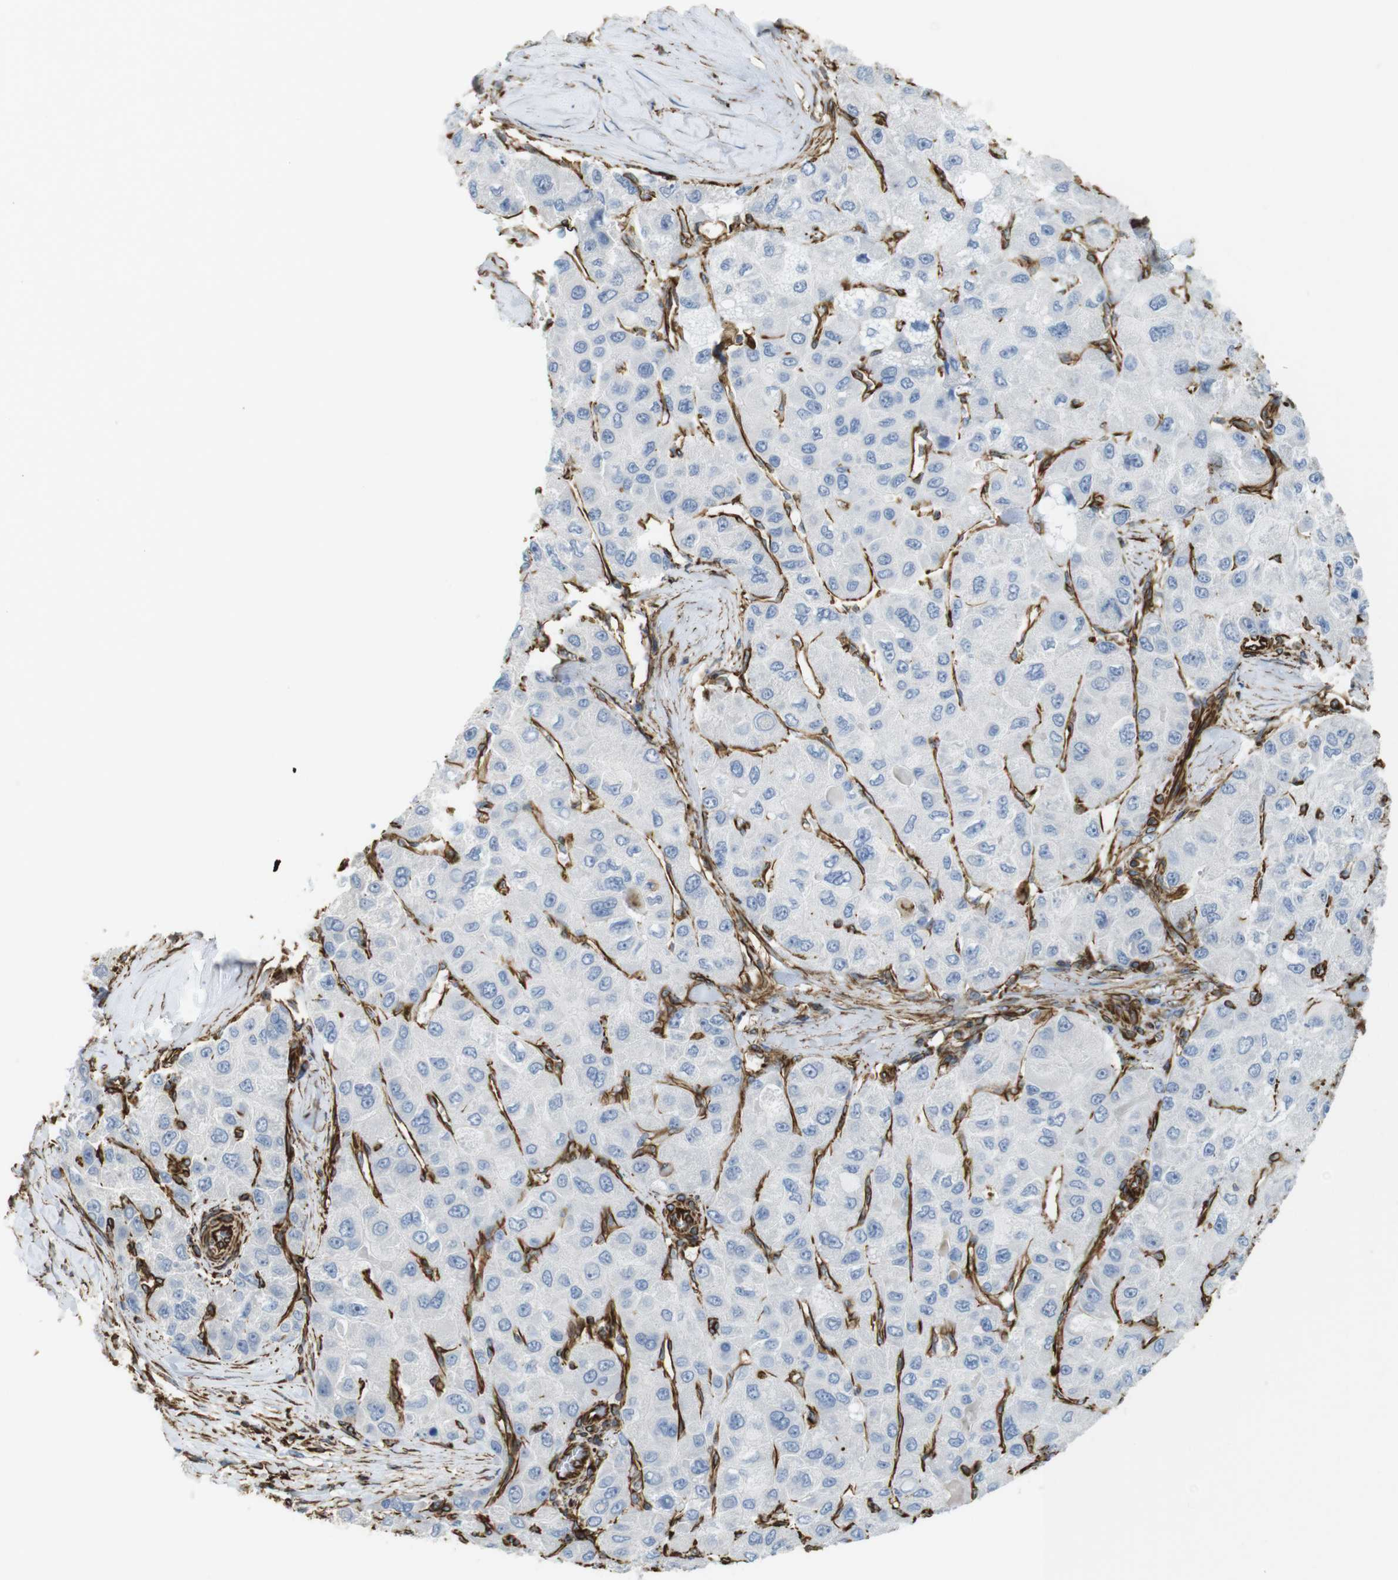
{"staining": {"intensity": "negative", "quantity": "none", "location": "none"}, "tissue": "liver cancer", "cell_type": "Tumor cells", "image_type": "cancer", "snomed": [{"axis": "morphology", "description": "Carcinoma, Hepatocellular, NOS"}, {"axis": "topography", "description": "Liver"}], "caption": "High magnification brightfield microscopy of hepatocellular carcinoma (liver) stained with DAB (3,3'-diaminobenzidine) (brown) and counterstained with hematoxylin (blue): tumor cells show no significant positivity.", "gene": "RALGPS1", "patient": {"sex": "male", "age": 80}}